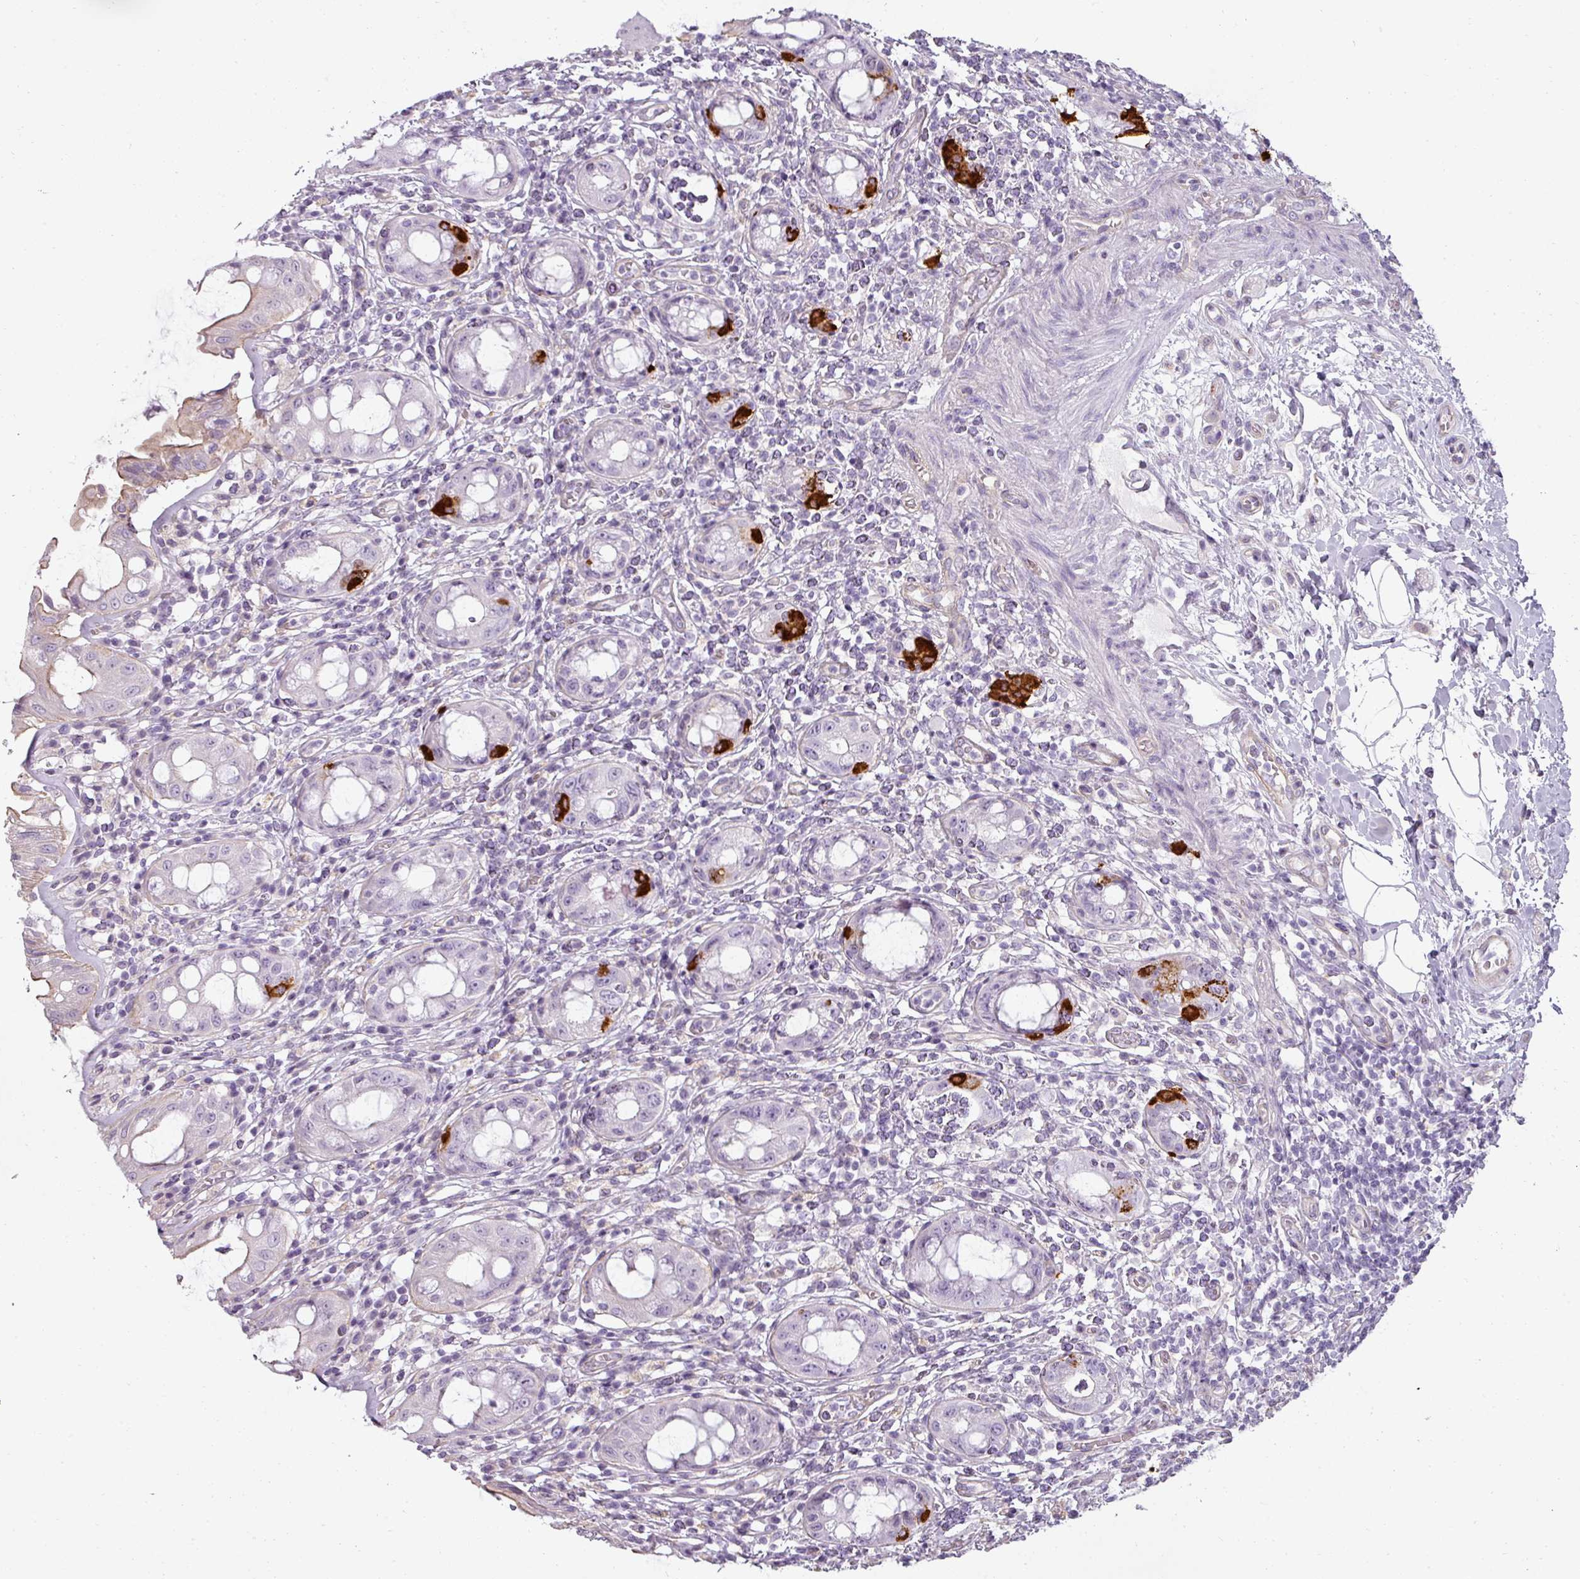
{"staining": {"intensity": "strong", "quantity": "<25%", "location": "cytoplasmic/membranous"}, "tissue": "rectum", "cell_type": "Glandular cells", "image_type": "normal", "snomed": [{"axis": "morphology", "description": "Normal tissue, NOS"}, {"axis": "topography", "description": "Rectum"}], "caption": "Protein staining of benign rectum reveals strong cytoplasmic/membranous expression in approximately <25% of glandular cells. The protein of interest is stained brown, and the nuclei are stained in blue (DAB (3,3'-diaminobenzidine) IHC with brightfield microscopy, high magnification).", "gene": "ASB1", "patient": {"sex": "female", "age": 57}}